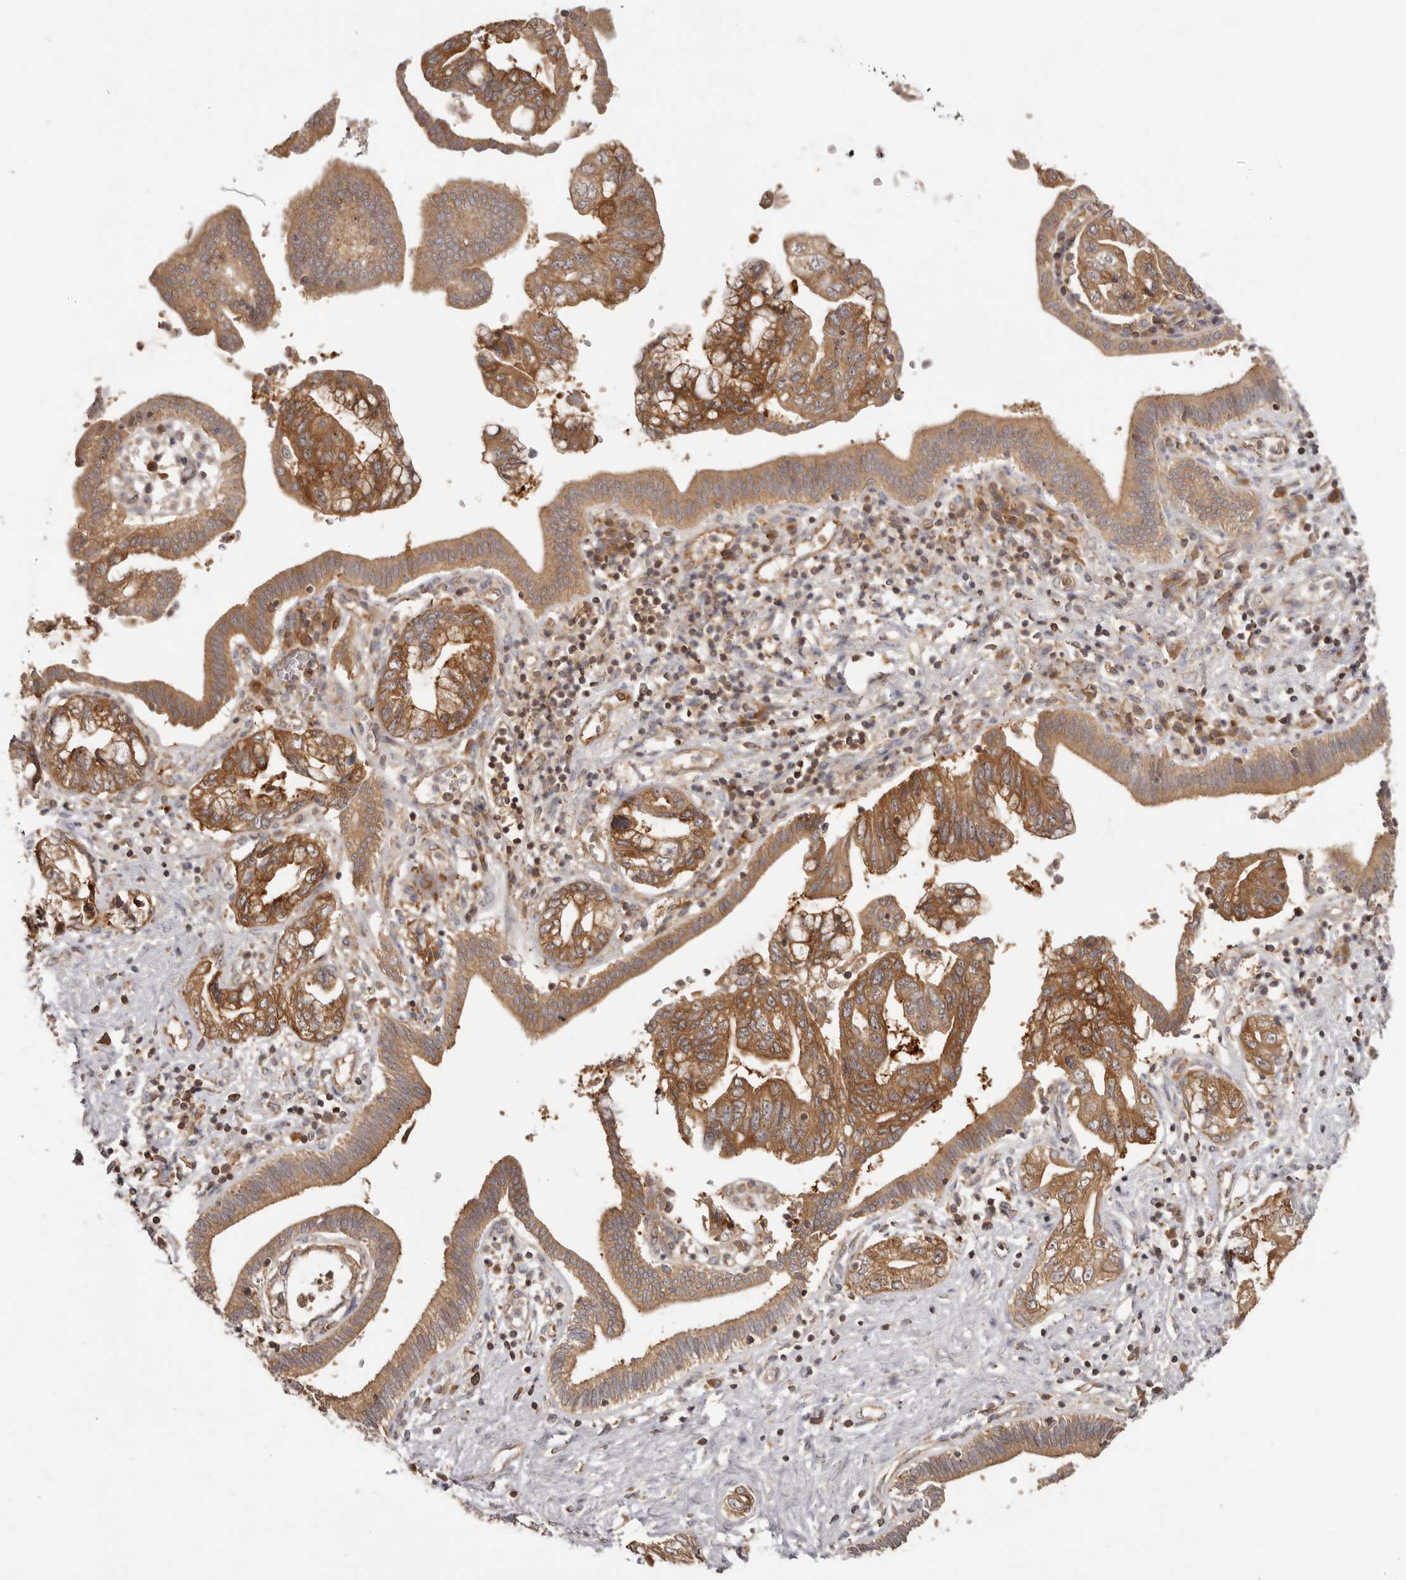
{"staining": {"intensity": "moderate", "quantity": ">75%", "location": "cytoplasmic/membranous"}, "tissue": "pancreatic cancer", "cell_type": "Tumor cells", "image_type": "cancer", "snomed": [{"axis": "morphology", "description": "Adenocarcinoma, NOS"}, {"axis": "topography", "description": "Pancreas"}], "caption": "Immunohistochemical staining of human pancreatic cancer (adenocarcinoma) displays medium levels of moderate cytoplasmic/membranous protein staining in about >75% of tumor cells.", "gene": "EEF1E1", "patient": {"sex": "female", "age": 73}}